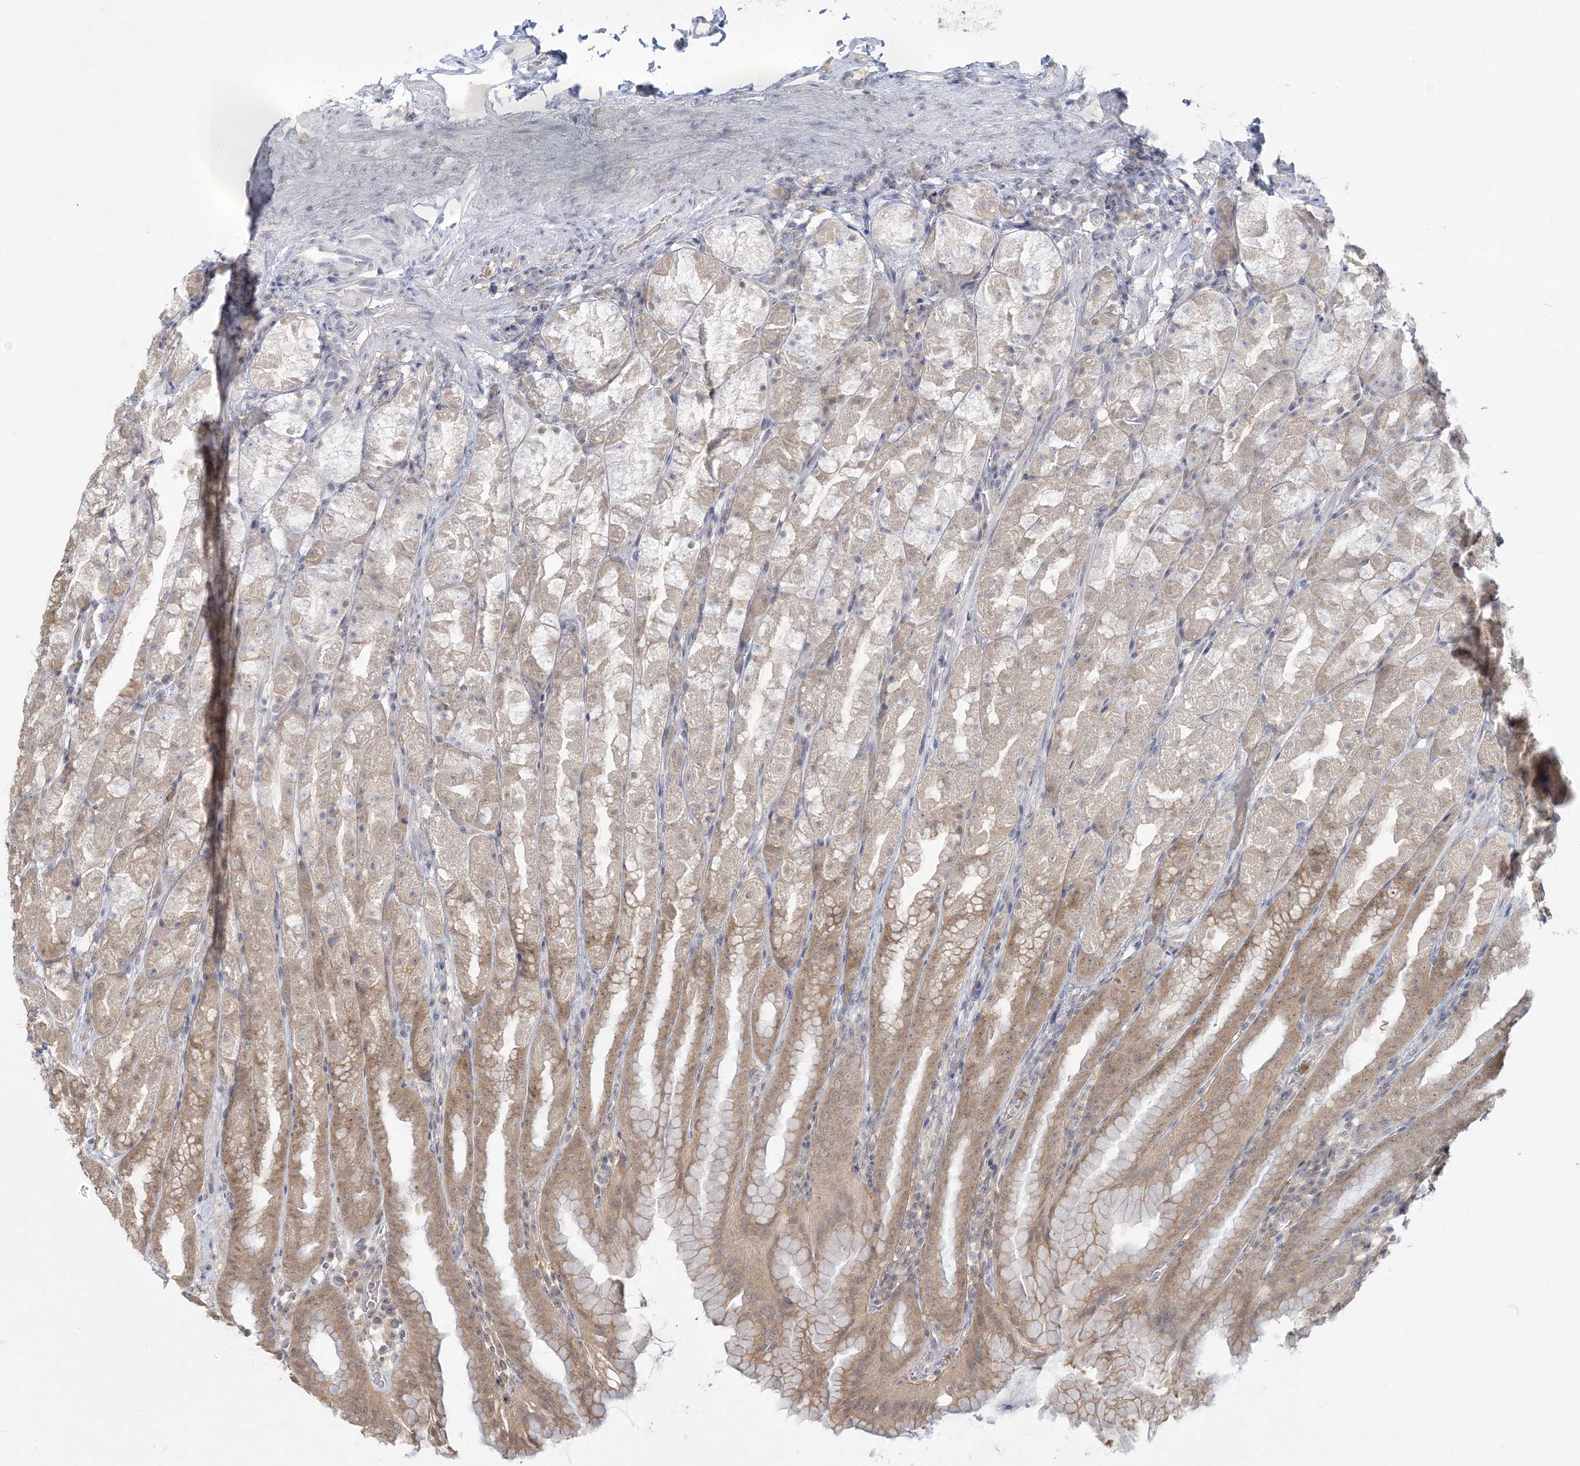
{"staining": {"intensity": "moderate", "quantity": "25%-75%", "location": "cytoplasmic/membranous"}, "tissue": "stomach", "cell_type": "Glandular cells", "image_type": "normal", "snomed": [{"axis": "morphology", "description": "Normal tissue, NOS"}, {"axis": "topography", "description": "Stomach, upper"}], "caption": "Immunohistochemistry (IHC) (DAB (3,3'-diaminobenzidine)) staining of normal stomach displays moderate cytoplasmic/membranous protein expression in approximately 25%-75% of glandular cells. Using DAB (3,3'-diaminobenzidine) (brown) and hematoxylin (blue) stains, captured at high magnification using brightfield microscopy.", "gene": "ANKS1A", "patient": {"sex": "male", "age": 68}}